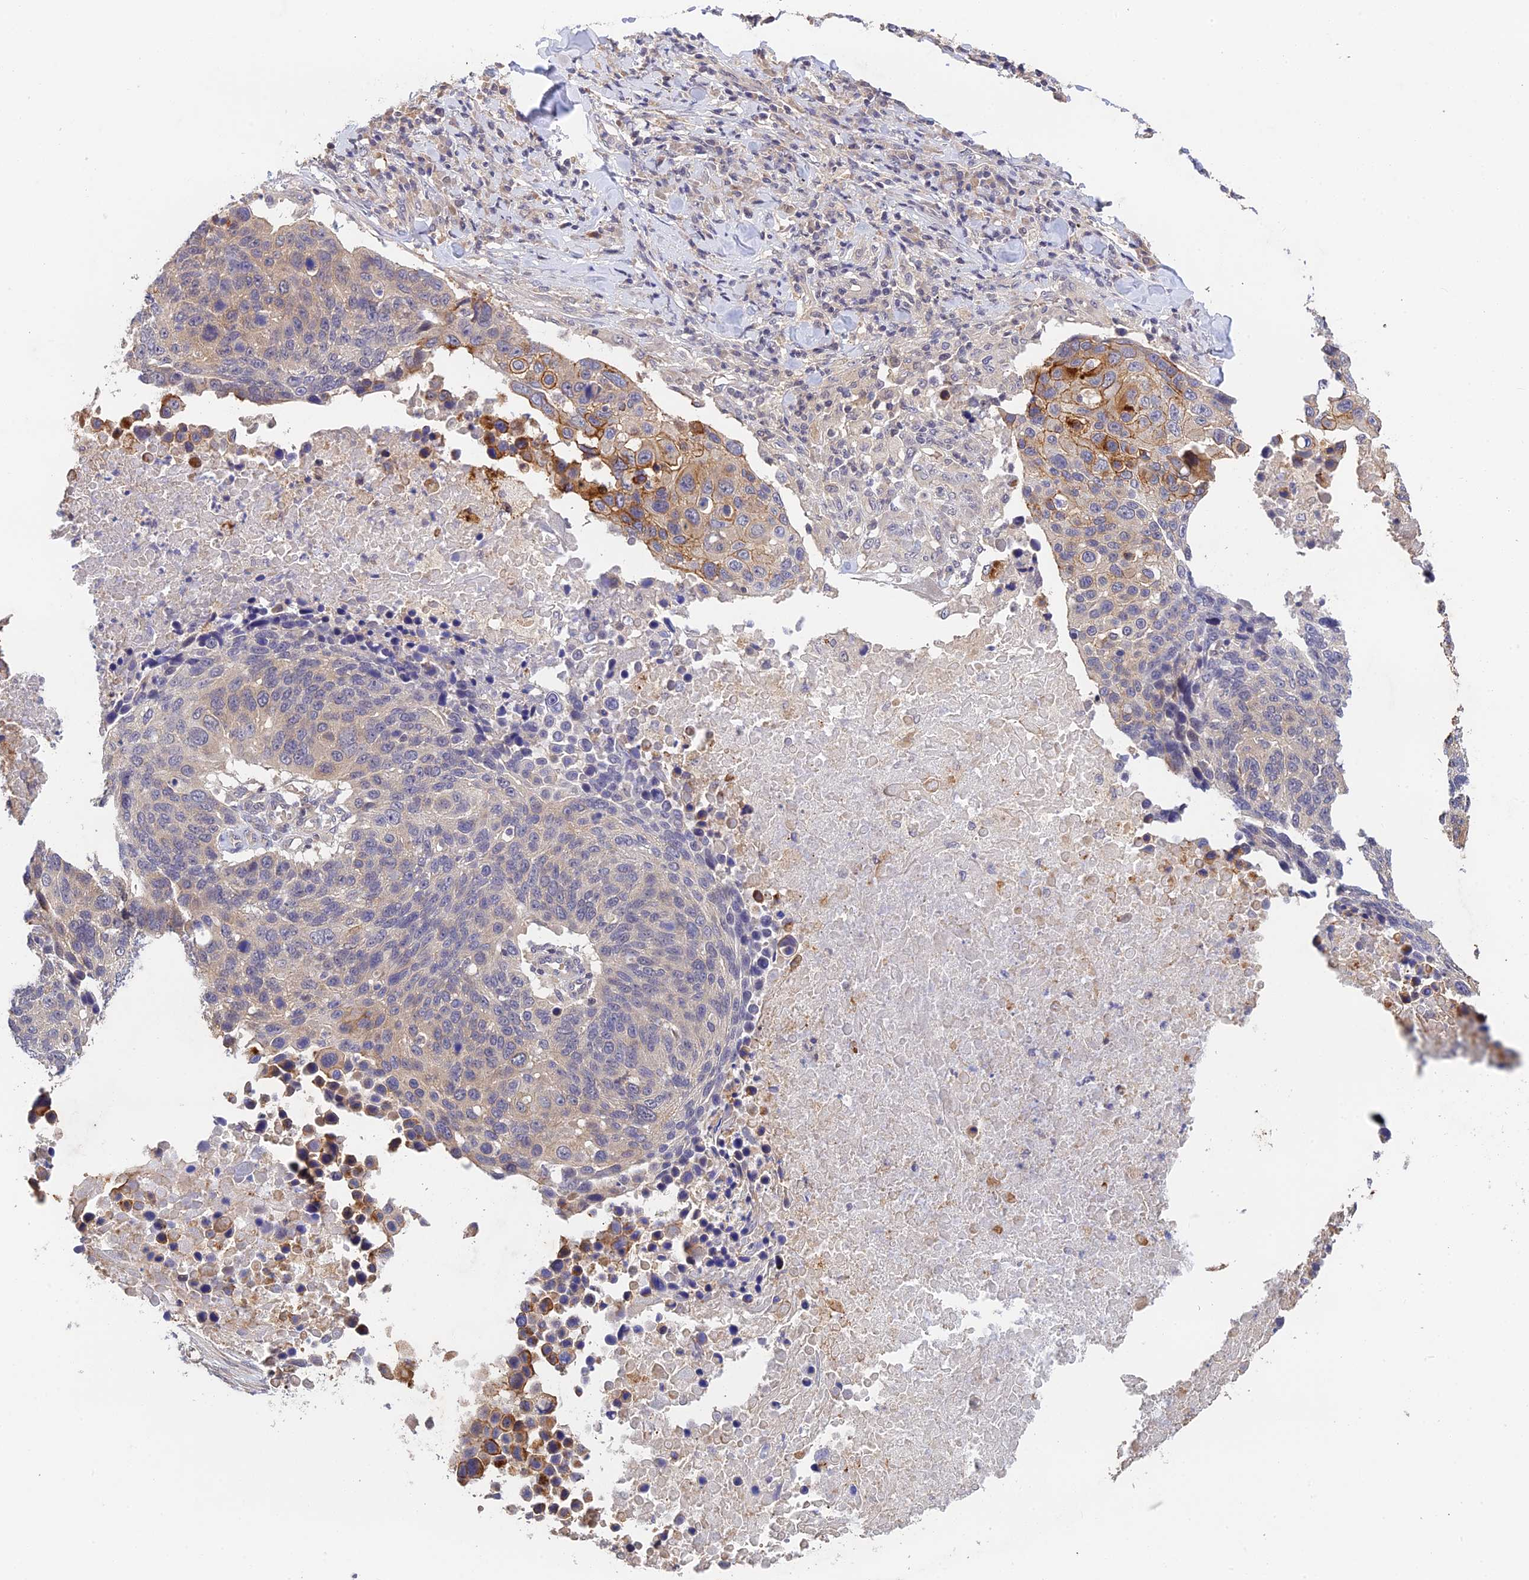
{"staining": {"intensity": "moderate", "quantity": "<25%", "location": "cytoplasmic/membranous"}, "tissue": "lung cancer", "cell_type": "Tumor cells", "image_type": "cancer", "snomed": [{"axis": "morphology", "description": "Normal tissue, NOS"}, {"axis": "morphology", "description": "Squamous cell carcinoma, NOS"}, {"axis": "topography", "description": "Lymph node"}, {"axis": "topography", "description": "Lung"}], "caption": "Lung squamous cell carcinoma stained with IHC exhibits moderate cytoplasmic/membranous expression in approximately <25% of tumor cells. The staining was performed using DAB (3,3'-diaminobenzidine) to visualize the protein expression in brown, while the nuclei were stained in blue with hematoxylin (Magnification: 20x).", "gene": "CWH43", "patient": {"sex": "male", "age": 66}}